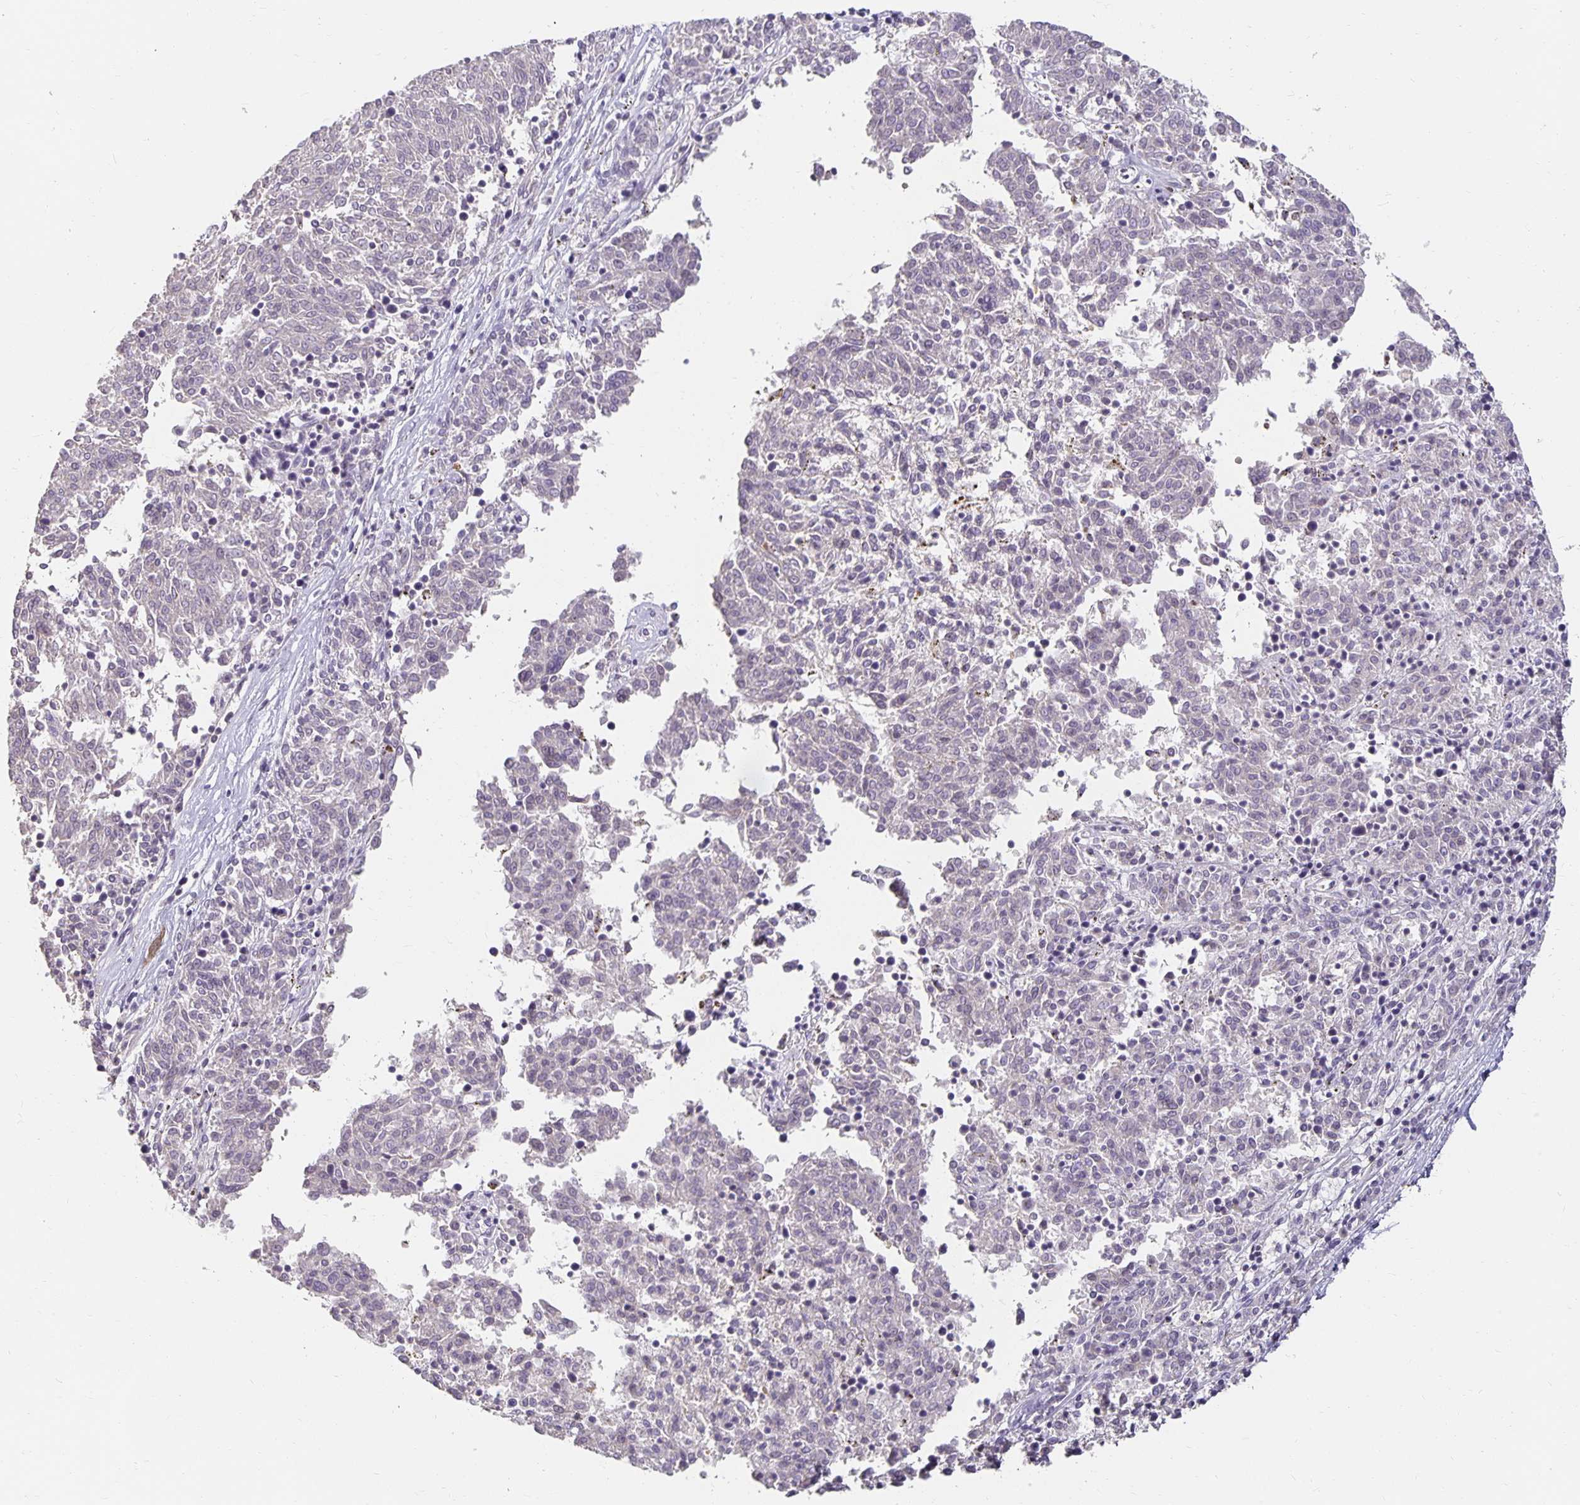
{"staining": {"intensity": "negative", "quantity": "none", "location": "none"}, "tissue": "melanoma", "cell_type": "Tumor cells", "image_type": "cancer", "snomed": [{"axis": "morphology", "description": "Malignant melanoma, NOS"}, {"axis": "topography", "description": "Skin"}], "caption": "Immunohistochemistry micrograph of melanoma stained for a protein (brown), which shows no positivity in tumor cells.", "gene": "CST6", "patient": {"sex": "female", "age": 72}}